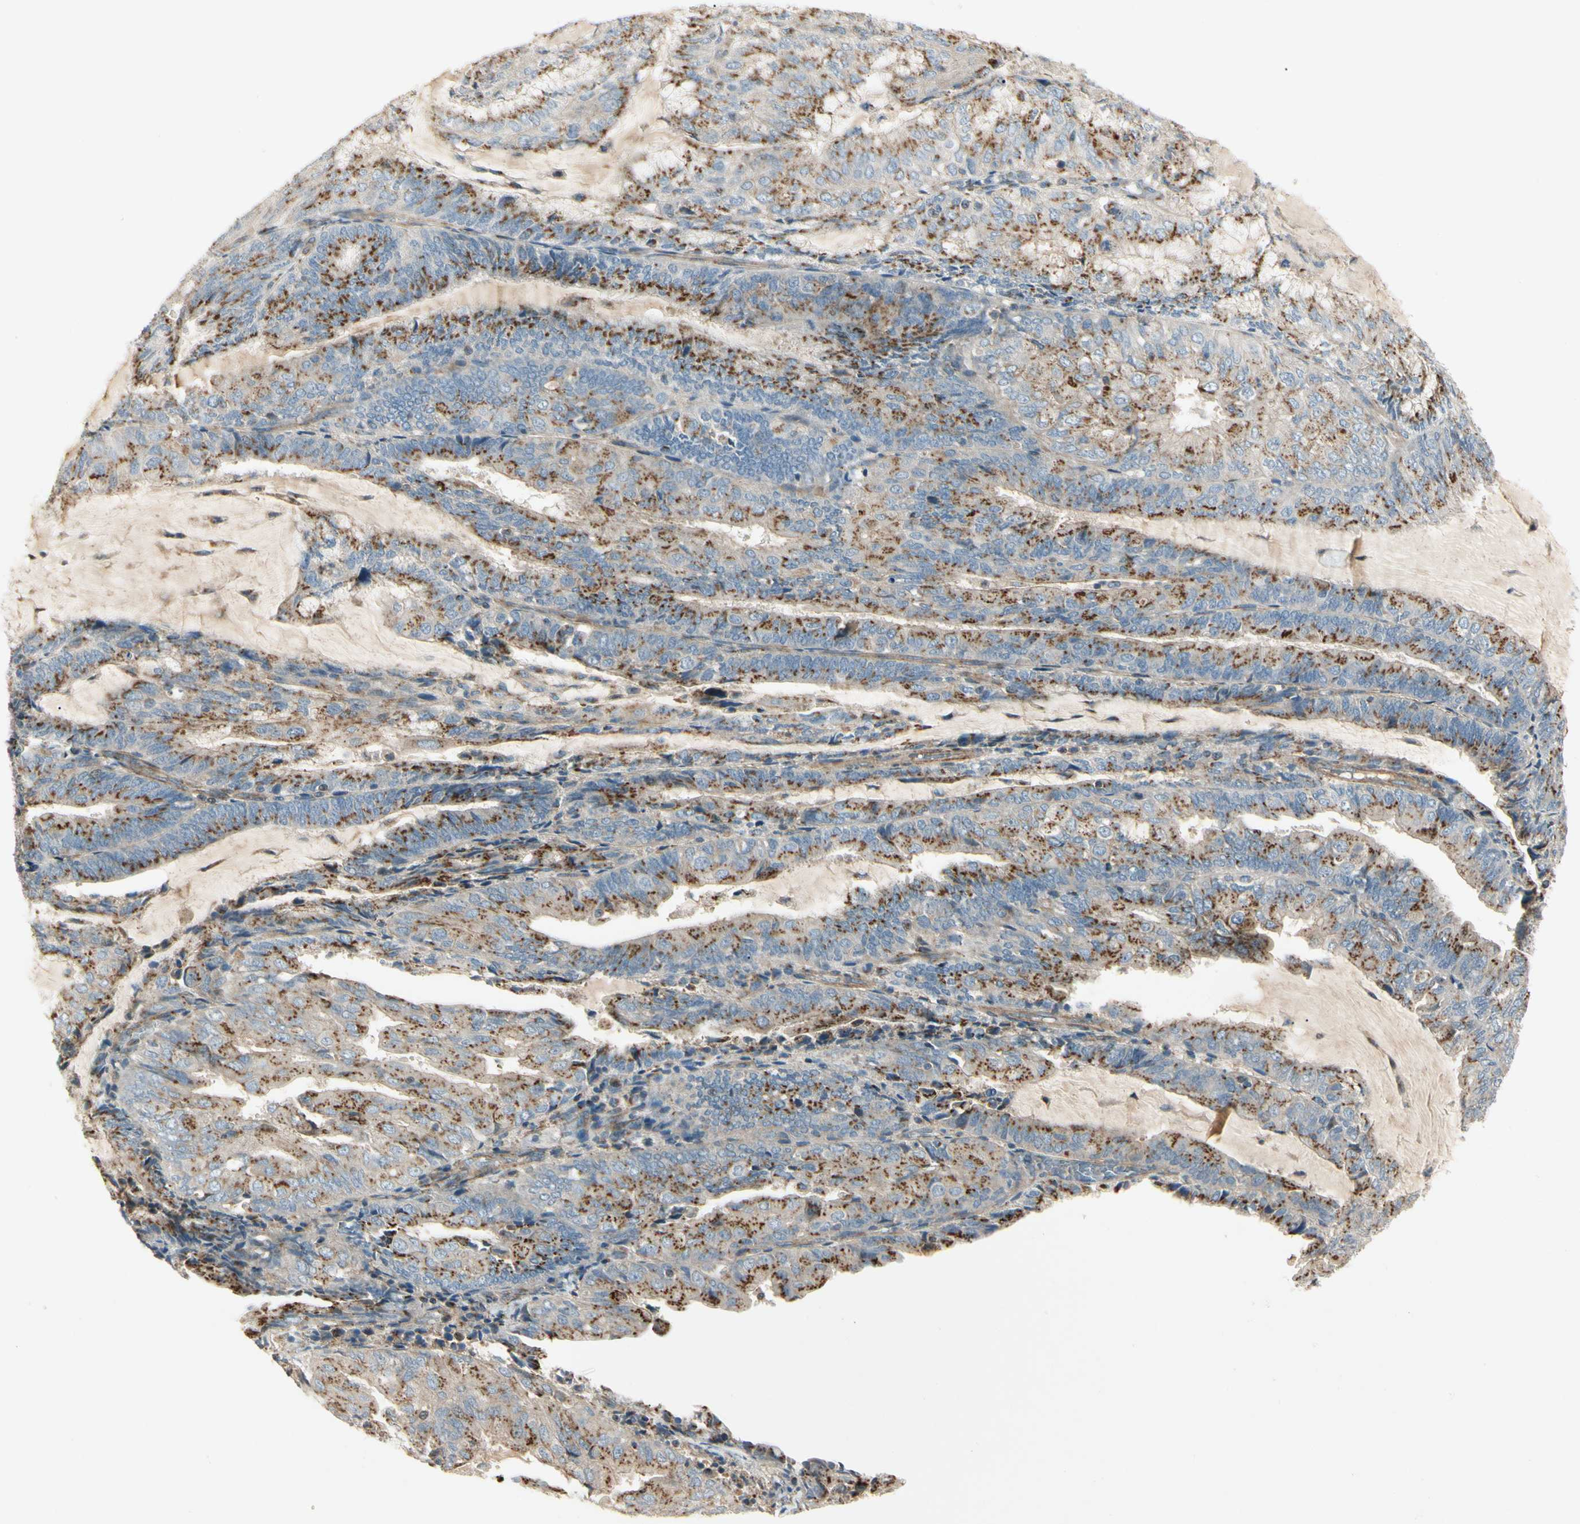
{"staining": {"intensity": "strong", "quantity": "25%-75%", "location": "cytoplasmic/membranous"}, "tissue": "endometrial cancer", "cell_type": "Tumor cells", "image_type": "cancer", "snomed": [{"axis": "morphology", "description": "Adenocarcinoma, NOS"}, {"axis": "topography", "description": "Endometrium"}], "caption": "The photomicrograph demonstrates a brown stain indicating the presence of a protein in the cytoplasmic/membranous of tumor cells in adenocarcinoma (endometrial).", "gene": "ABCA3", "patient": {"sex": "female", "age": 81}}